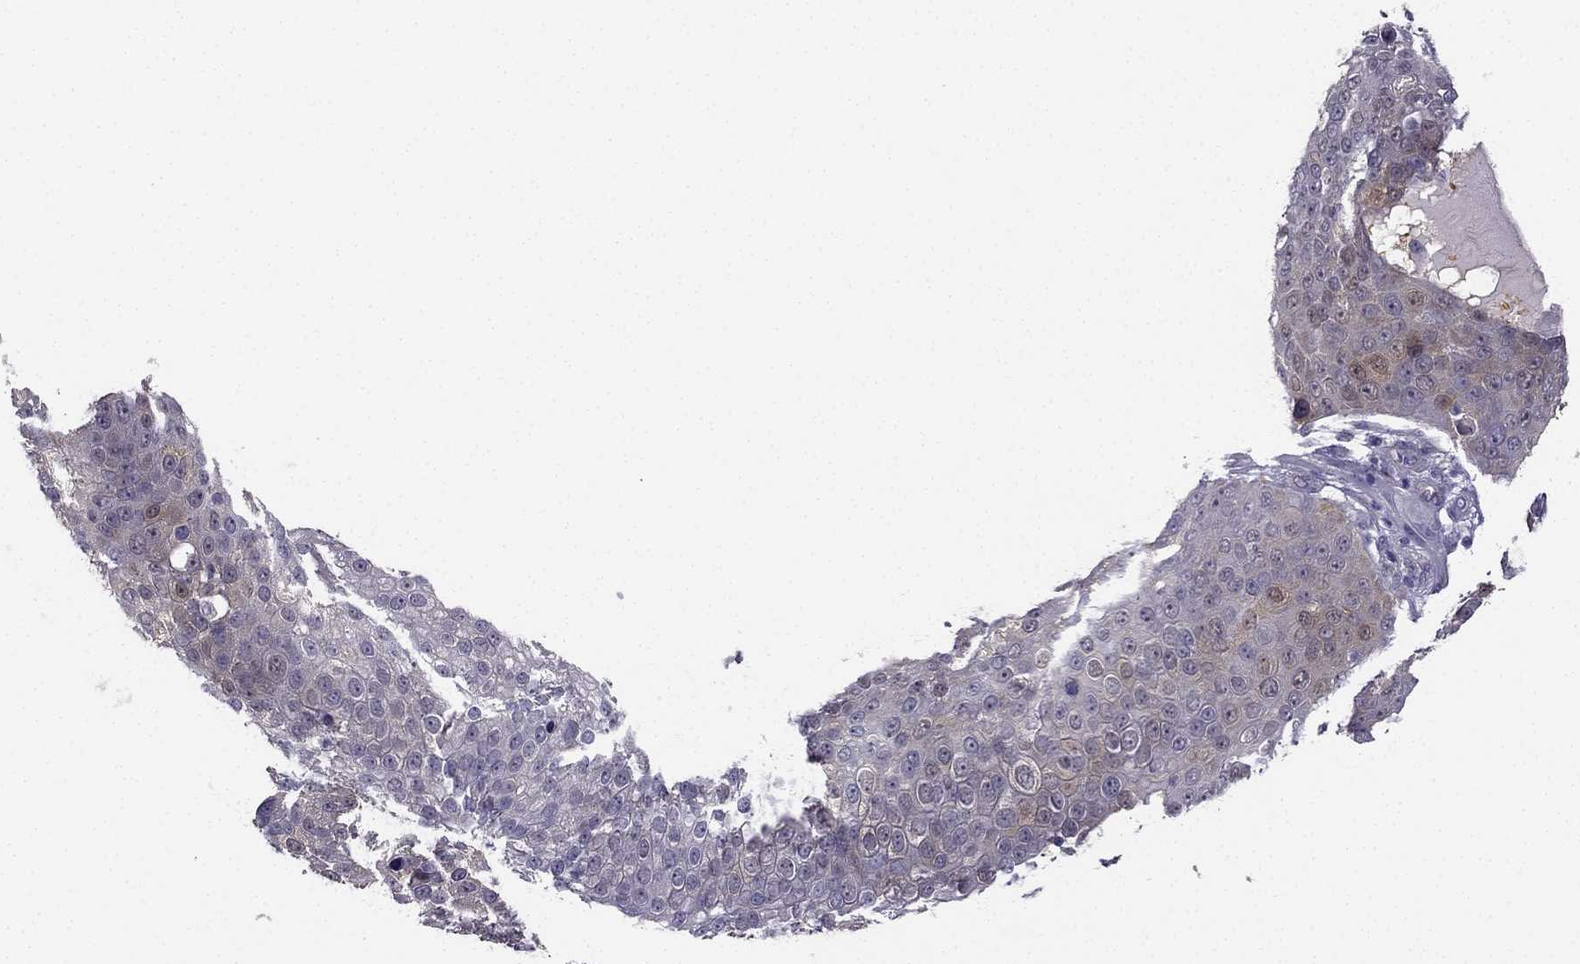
{"staining": {"intensity": "weak", "quantity": "<25%", "location": "cytoplasmic/membranous"}, "tissue": "skin cancer", "cell_type": "Tumor cells", "image_type": "cancer", "snomed": [{"axis": "morphology", "description": "Squamous cell carcinoma, NOS"}, {"axis": "topography", "description": "Skin"}], "caption": "The photomicrograph displays no significant positivity in tumor cells of skin cancer (squamous cell carcinoma).", "gene": "NQO1", "patient": {"sex": "male", "age": 71}}